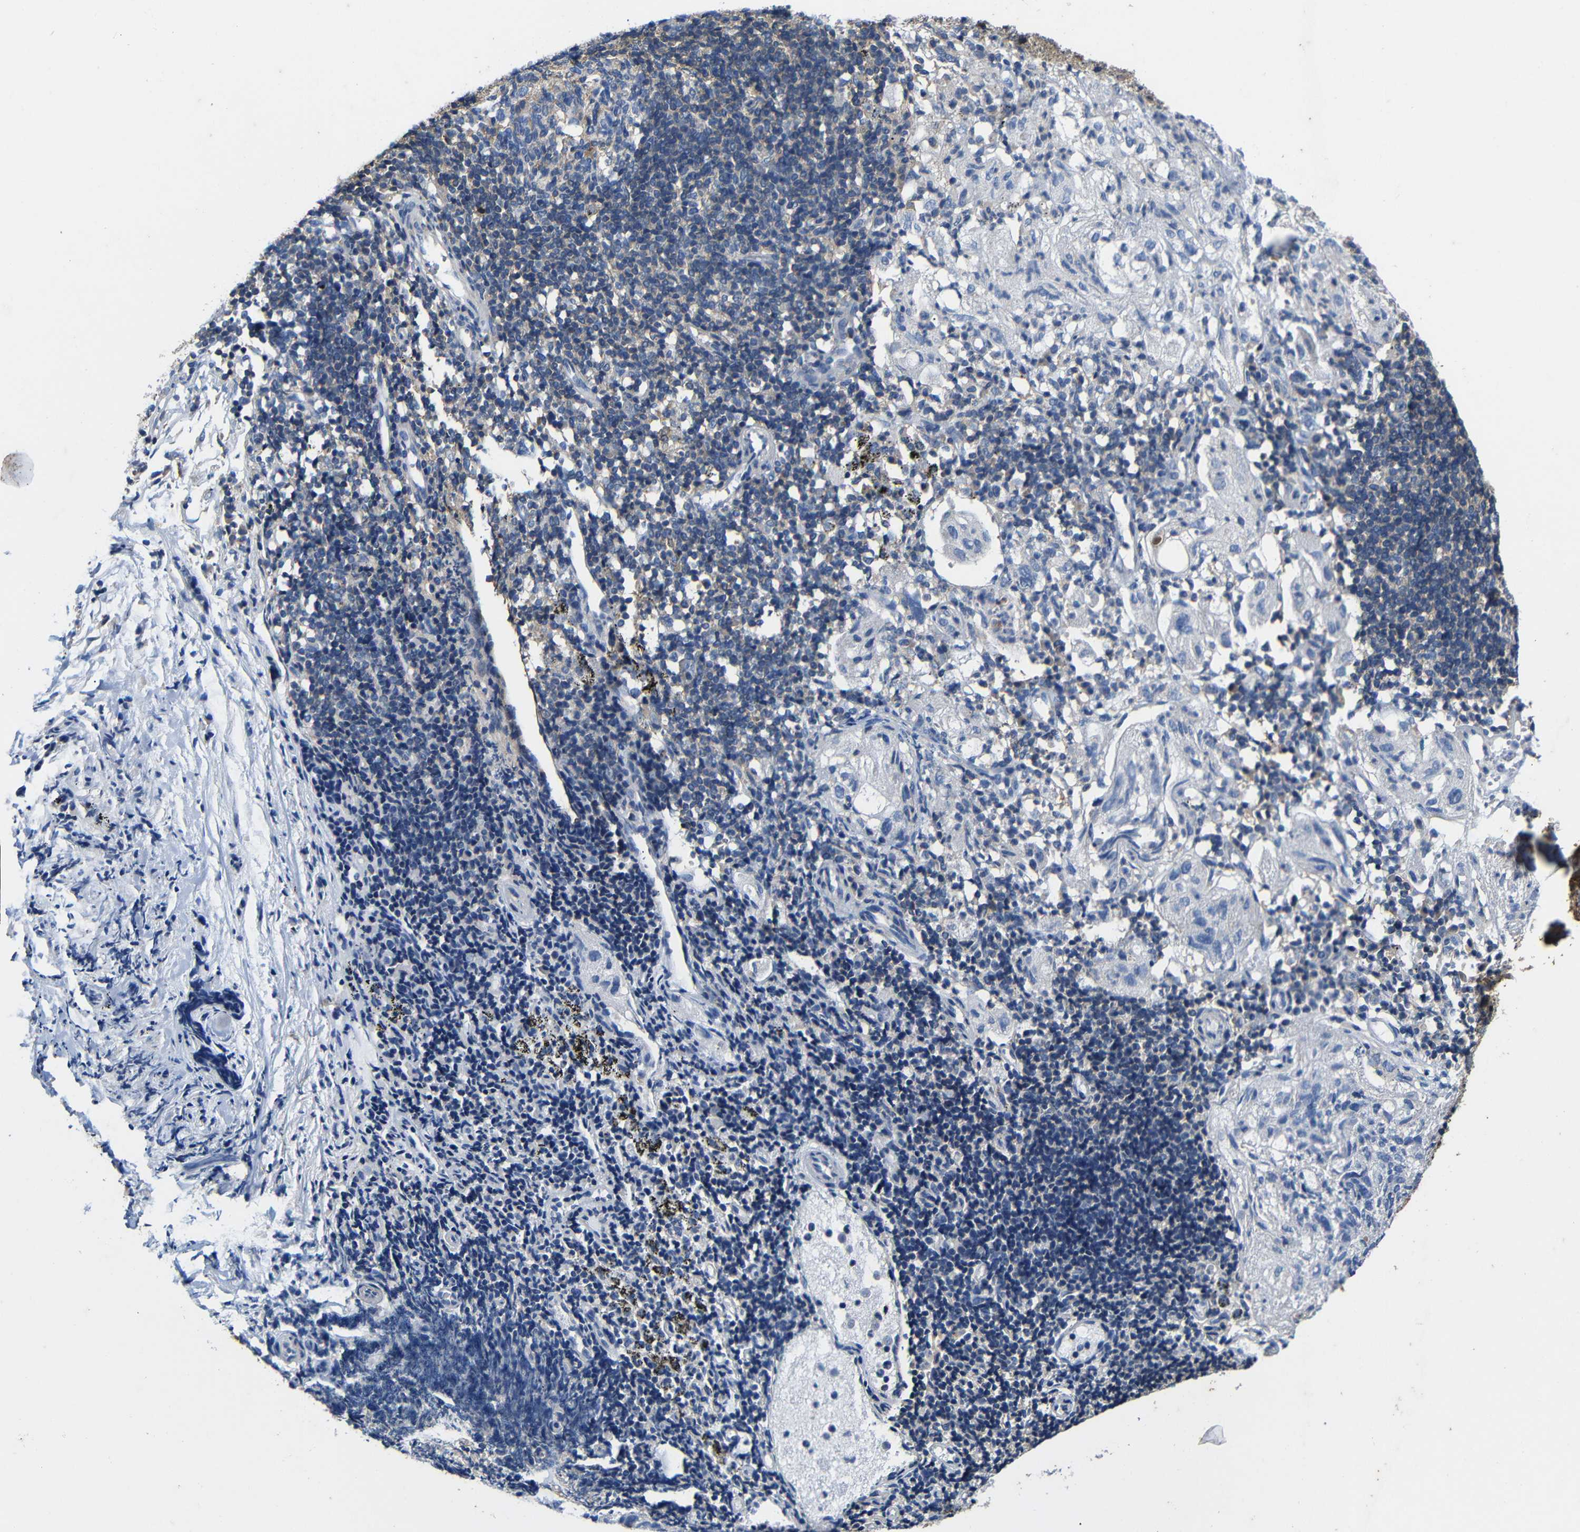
{"staining": {"intensity": "negative", "quantity": "none", "location": "none"}, "tissue": "lung cancer", "cell_type": "Tumor cells", "image_type": "cancer", "snomed": [{"axis": "morphology", "description": "Inflammation, NOS"}, {"axis": "morphology", "description": "Squamous cell carcinoma, NOS"}, {"axis": "topography", "description": "Lymph node"}, {"axis": "topography", "description": "Soft tissue"}, {"axis": "topography", "description": "Lung"}], "caption": "Tumor cells show no significant protein positivity in lung cancer (squamous cell carcinoma). (Stains: DAB (3,3'-diaminobenzidine) immunohistochemistry with hematoxylin counter stain, Microscopy: brightfield microscopy at high magnification).", "gene": "PI4KA", "patient": {"sex": "male", "age": 66}}